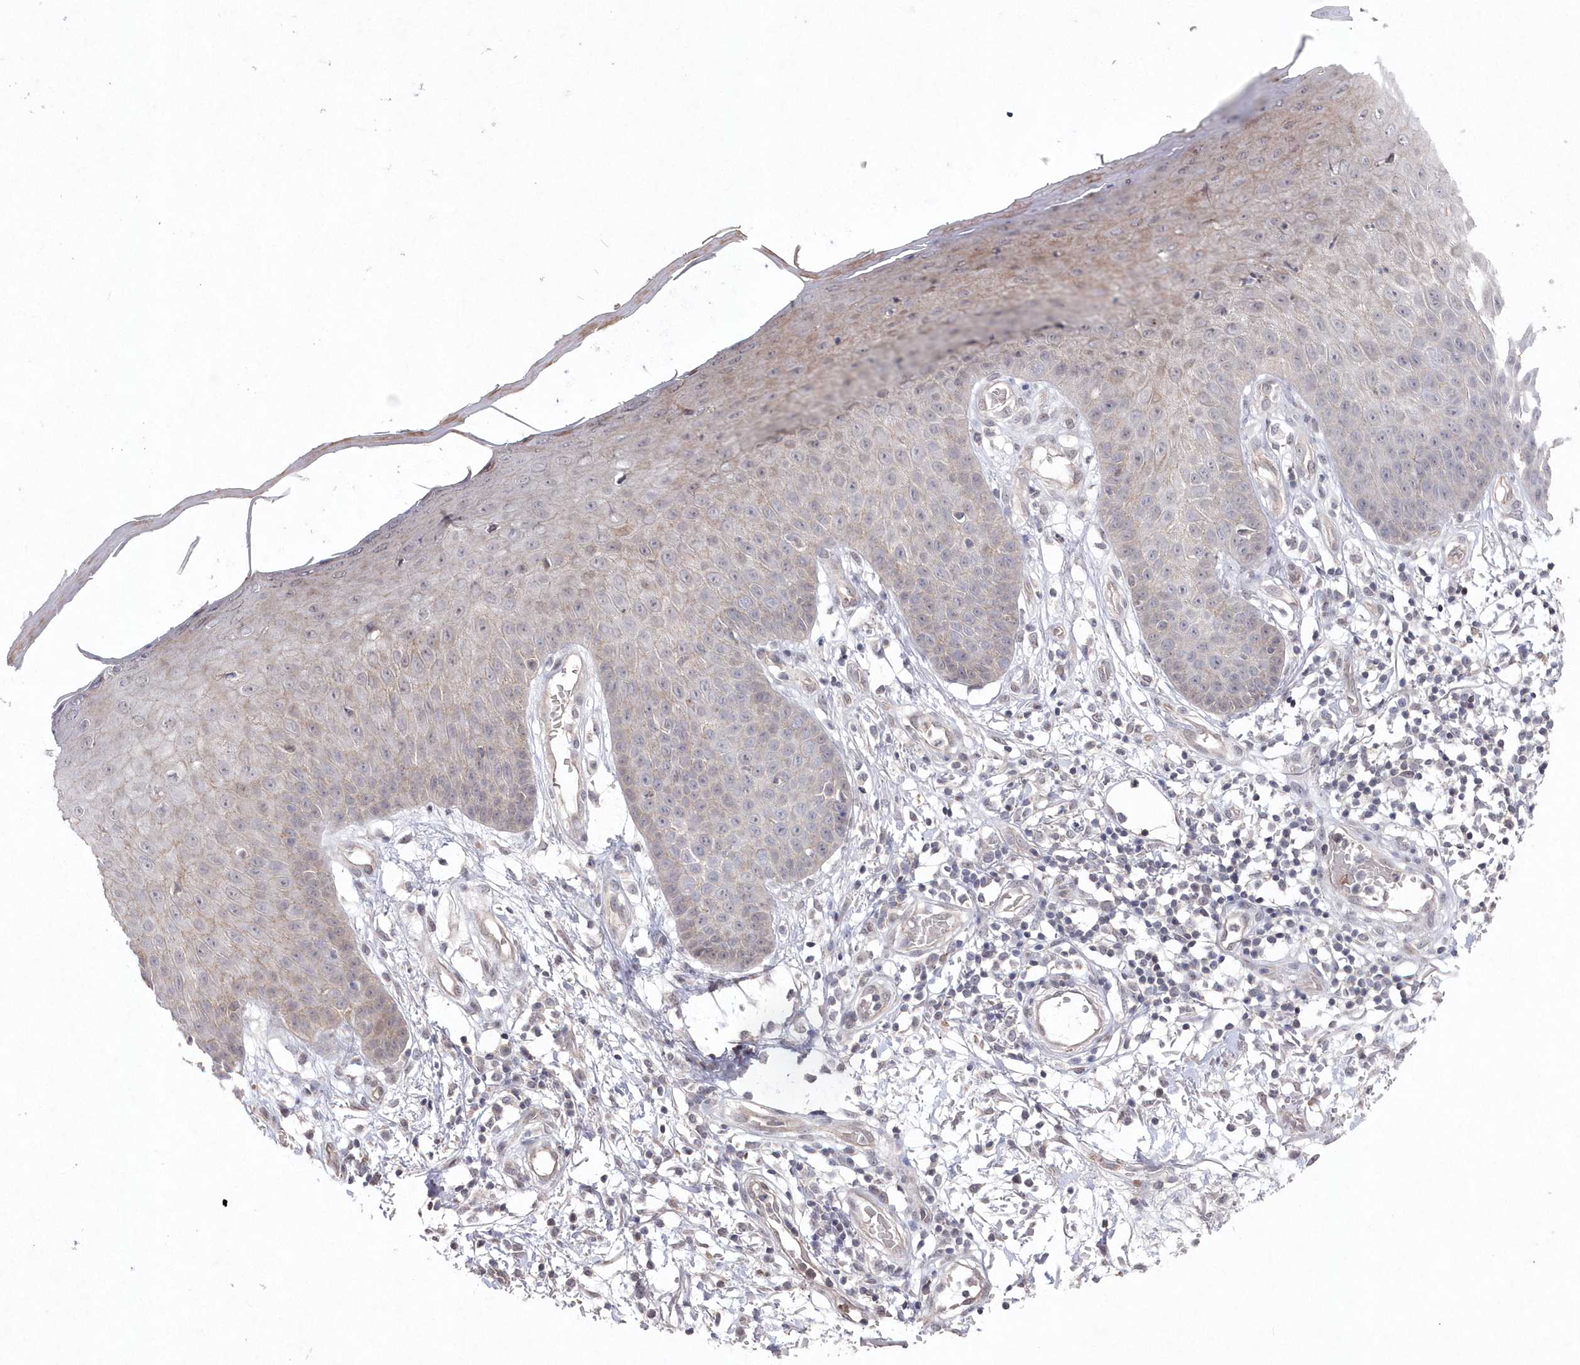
{"staining": {"intensity": "negative", "quantity": "none", "location": "none"}, "tissue": "skin", "cell_type": "Fibroblasts", "image_type": "normal", "snomed": [{"axis": "morphology", "description": "Normal tissue, NOS"}, {"axis": "morphology", "description": "Inflammation, NOS"}, {"axis": "topography", "description": "Skin"}], "caption": "DAB immunohistochemical staining of unremarkable skin exhibits no significant staining in fibroblasts. (DAB (3,3'-diaminobenzidine) immunohistochemistry, high magnification).", "gene": "VSIG2", "patient": {"sex": "female", "age": 44}}